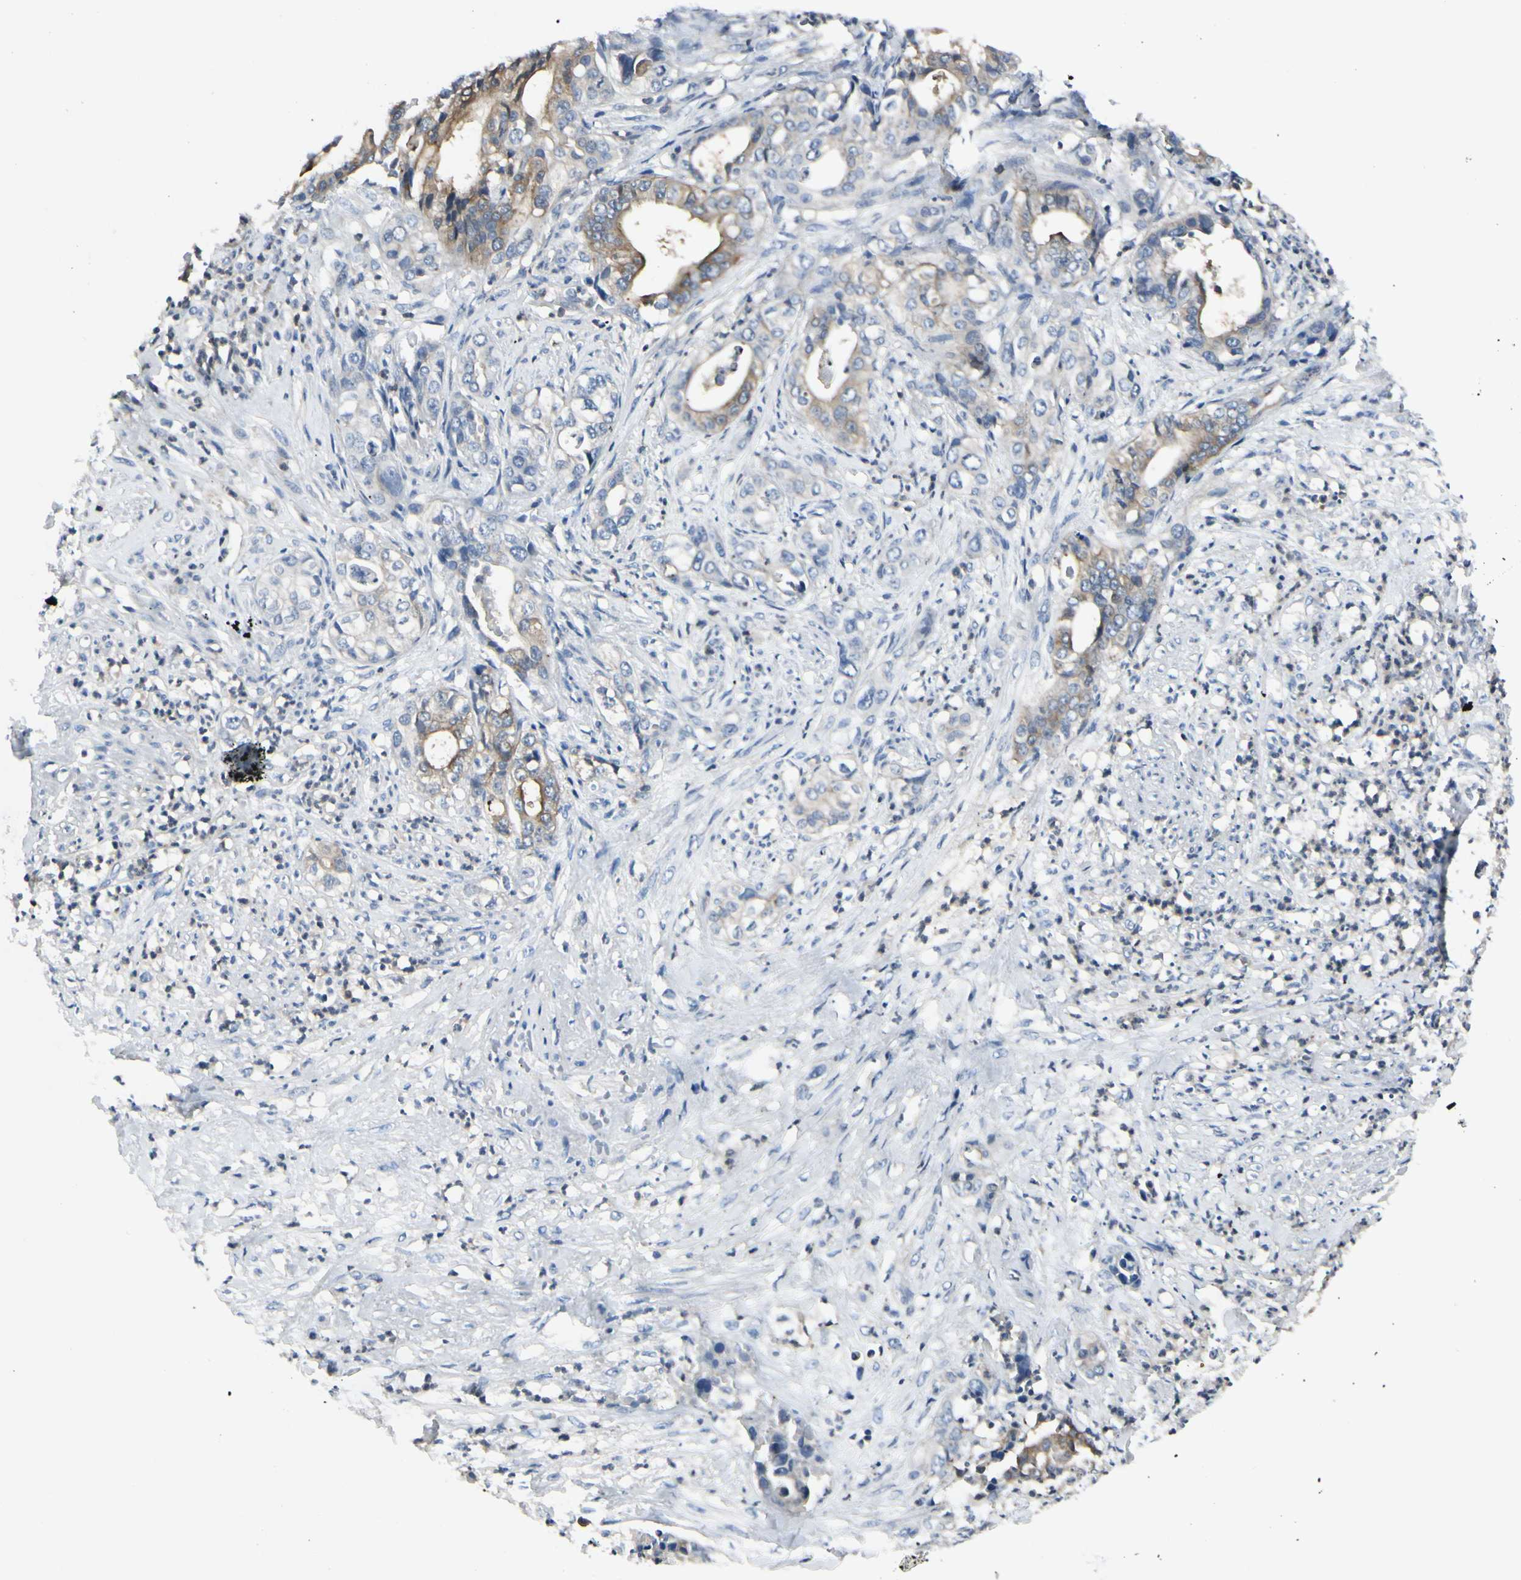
{"staining": {"intensity": "weak", "quantity": ">75%", "location": "cytoplasmic/membranous"}, "tissue": "liver cancer", "cell_type": "Tumor cells", "image_type": "cancer", "snomed": [{"axis": "morphology", "description": "Cholangiocarcinoma"}, {"axis": "topography", "description": "Liver"}], "caption": "Weak cytoplasmic/membranous staining is seen in approximately >75% of tumor cells in liver cancer (cholangiocarcinoma).", "gene": "SLC9A3R1", "patient": {"sex": "female", "age": 61}}